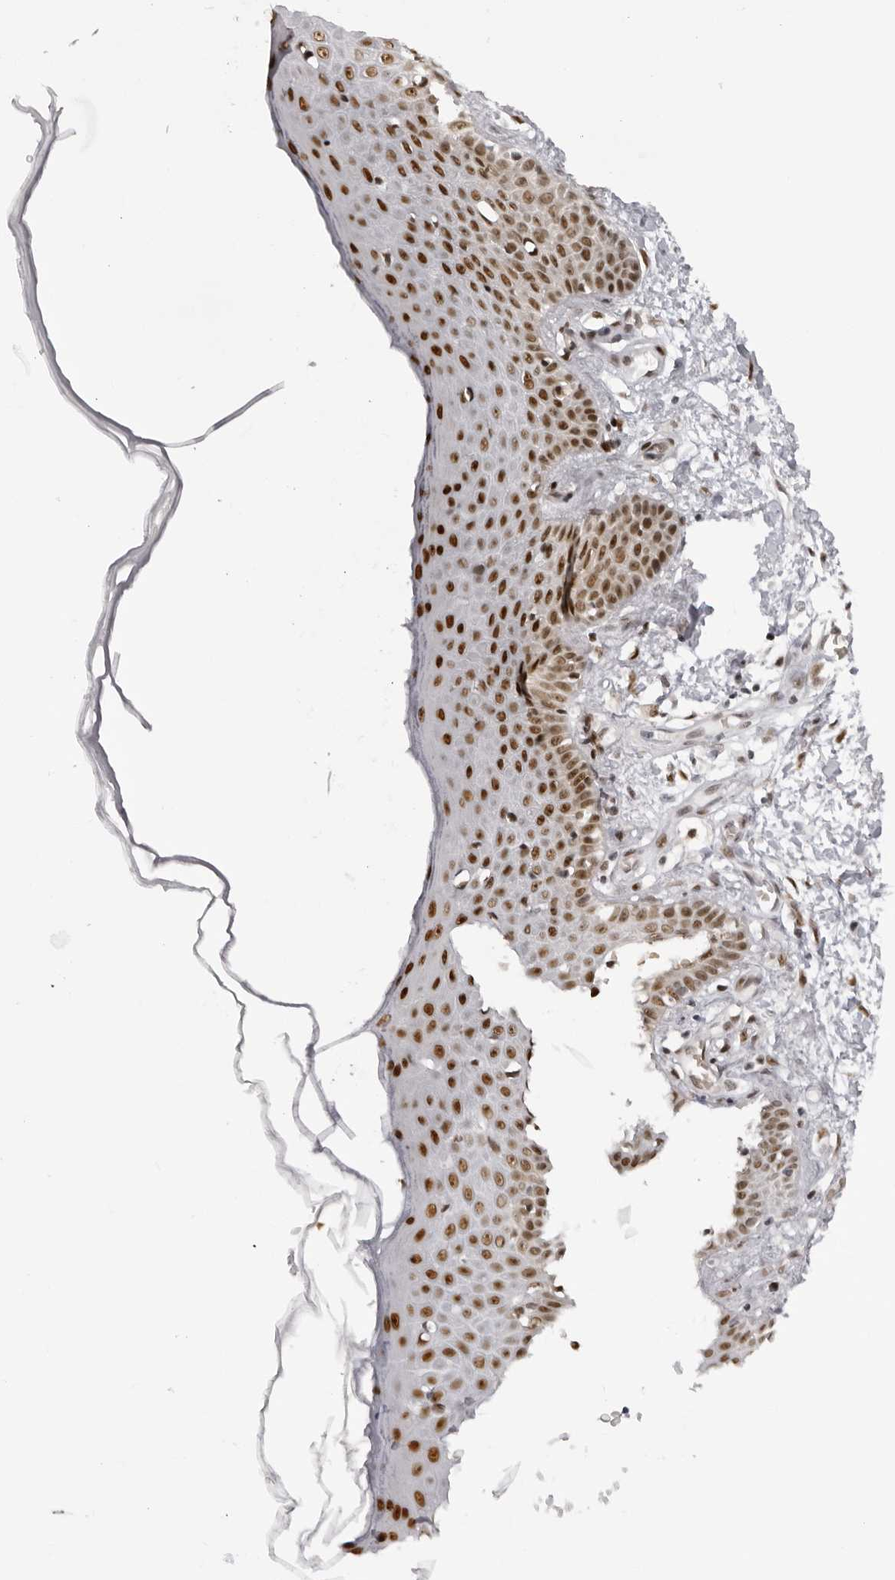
{"staining": {"intensity": "moderate", "quantity": ">75%", "location": "nuclear"}, "tissue": "skin", "cell_type": "Fibroblasts", "image_type": "normal", "snomed": [{"axis": "morphology", "description": "Normal tissue, NOS"}, {"axis": "morphology", "description": "Inflammation, NOS"}, {"axis": "topography", "description": "Skin"}], "caption": "Immunohistochemical staining of normal human skin demonstrates moderate nuclear protein staining in approximately >75% of fibroblasts.", "gene": "HEXIM2", "patient": {"sex": "female", "age": 44}}